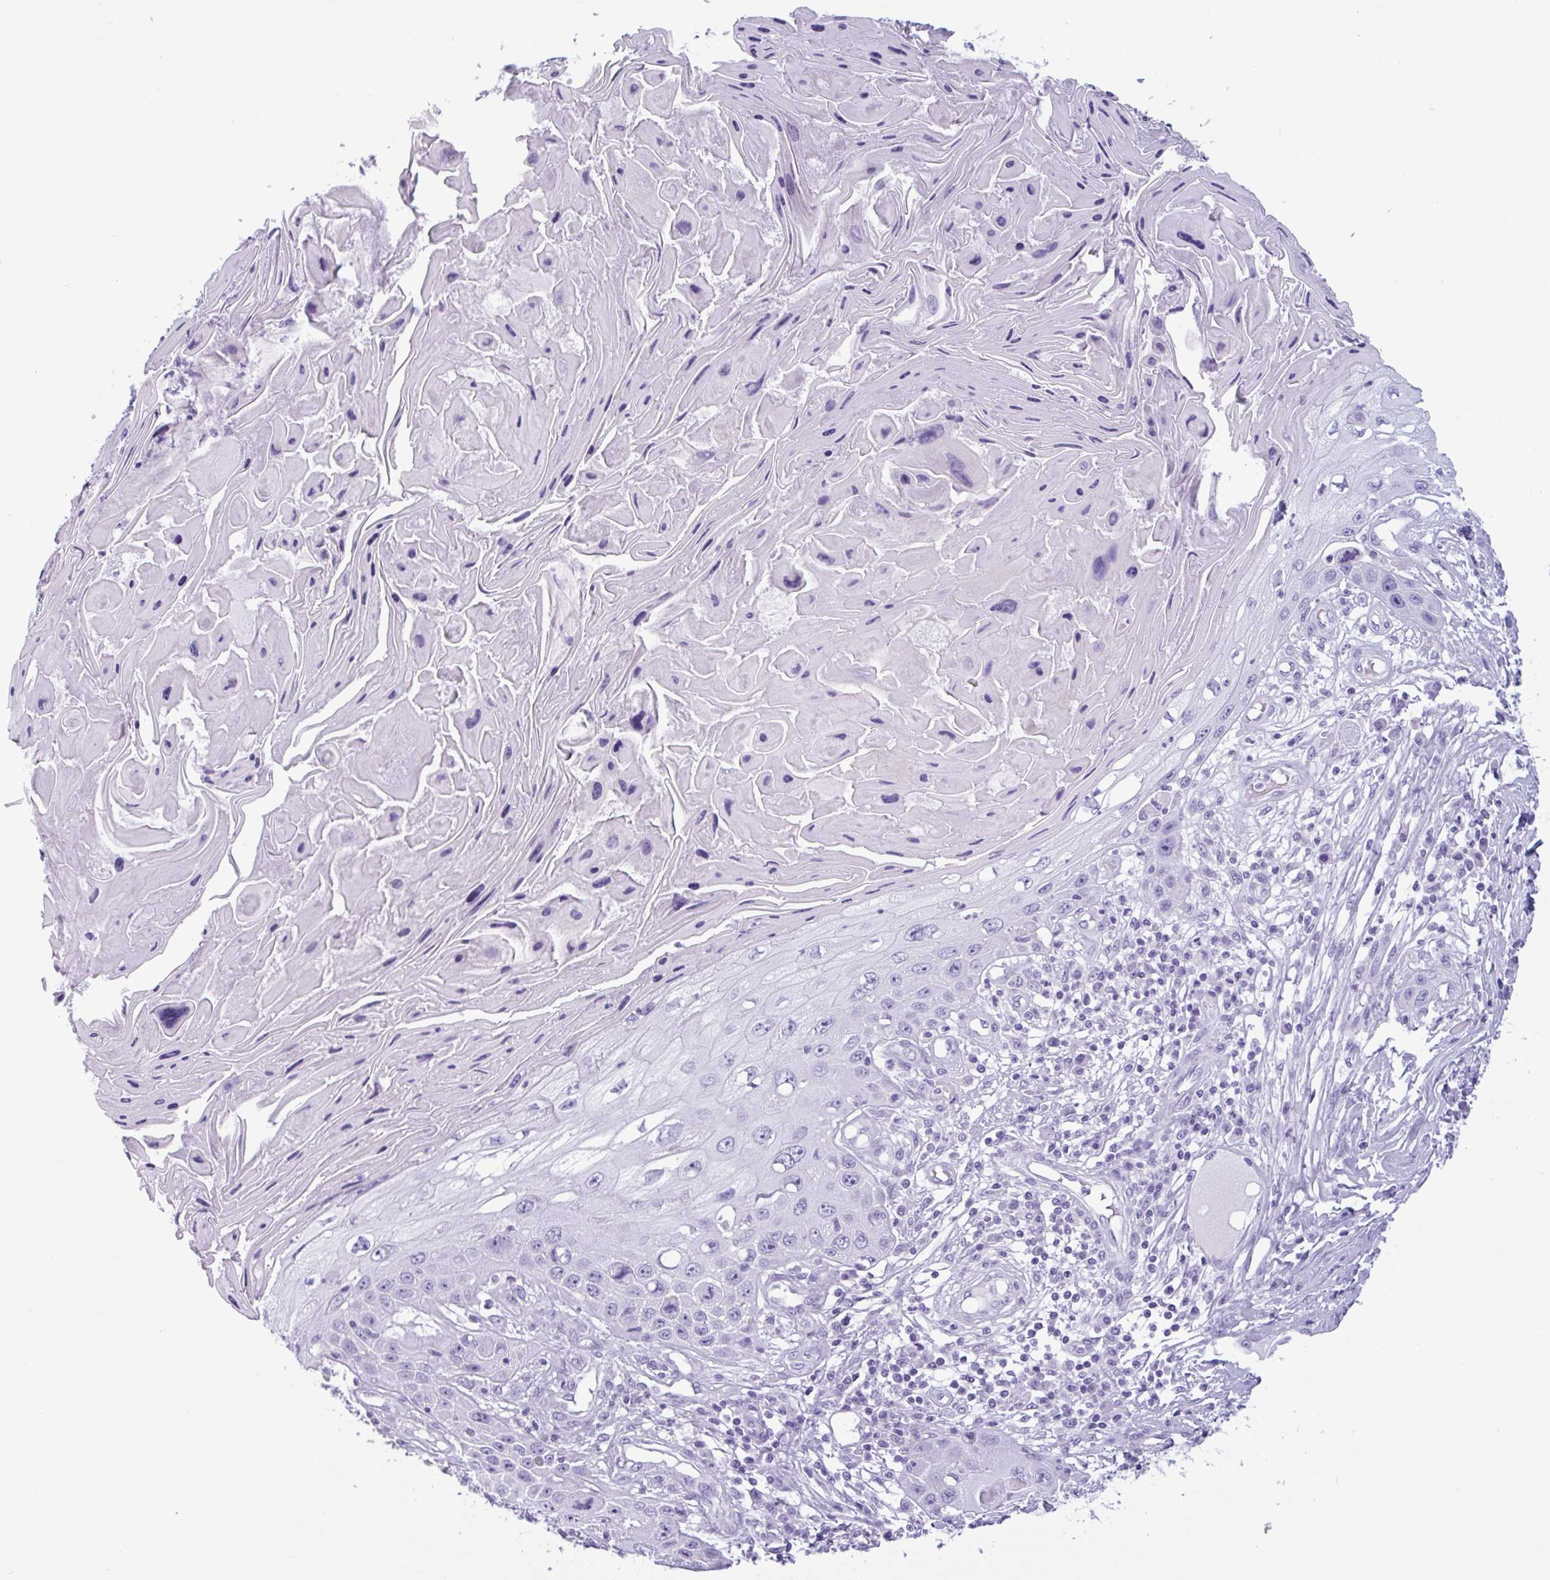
{"staining": {"intensity": "negative", "quantity": "none", "location": "none"}, "tissue": "skin cancer", "cell_type": "Tumor cells", "image_type": "cancer", "snomed": [{"axis": "morphology", "description": "Squamous cell carcinoma, NOS"}, {"axis": "topography", "description": "Skin"}, {"axis": "topography", "description": "Vulva"}], "caption": "This is a photomicrograph of immunohistochemistry (IHC) staining of skin cancer, which shows no positivity in tumor cells.", "gene": "CTSE", "patient": {"sex": "female", "age": 44}}